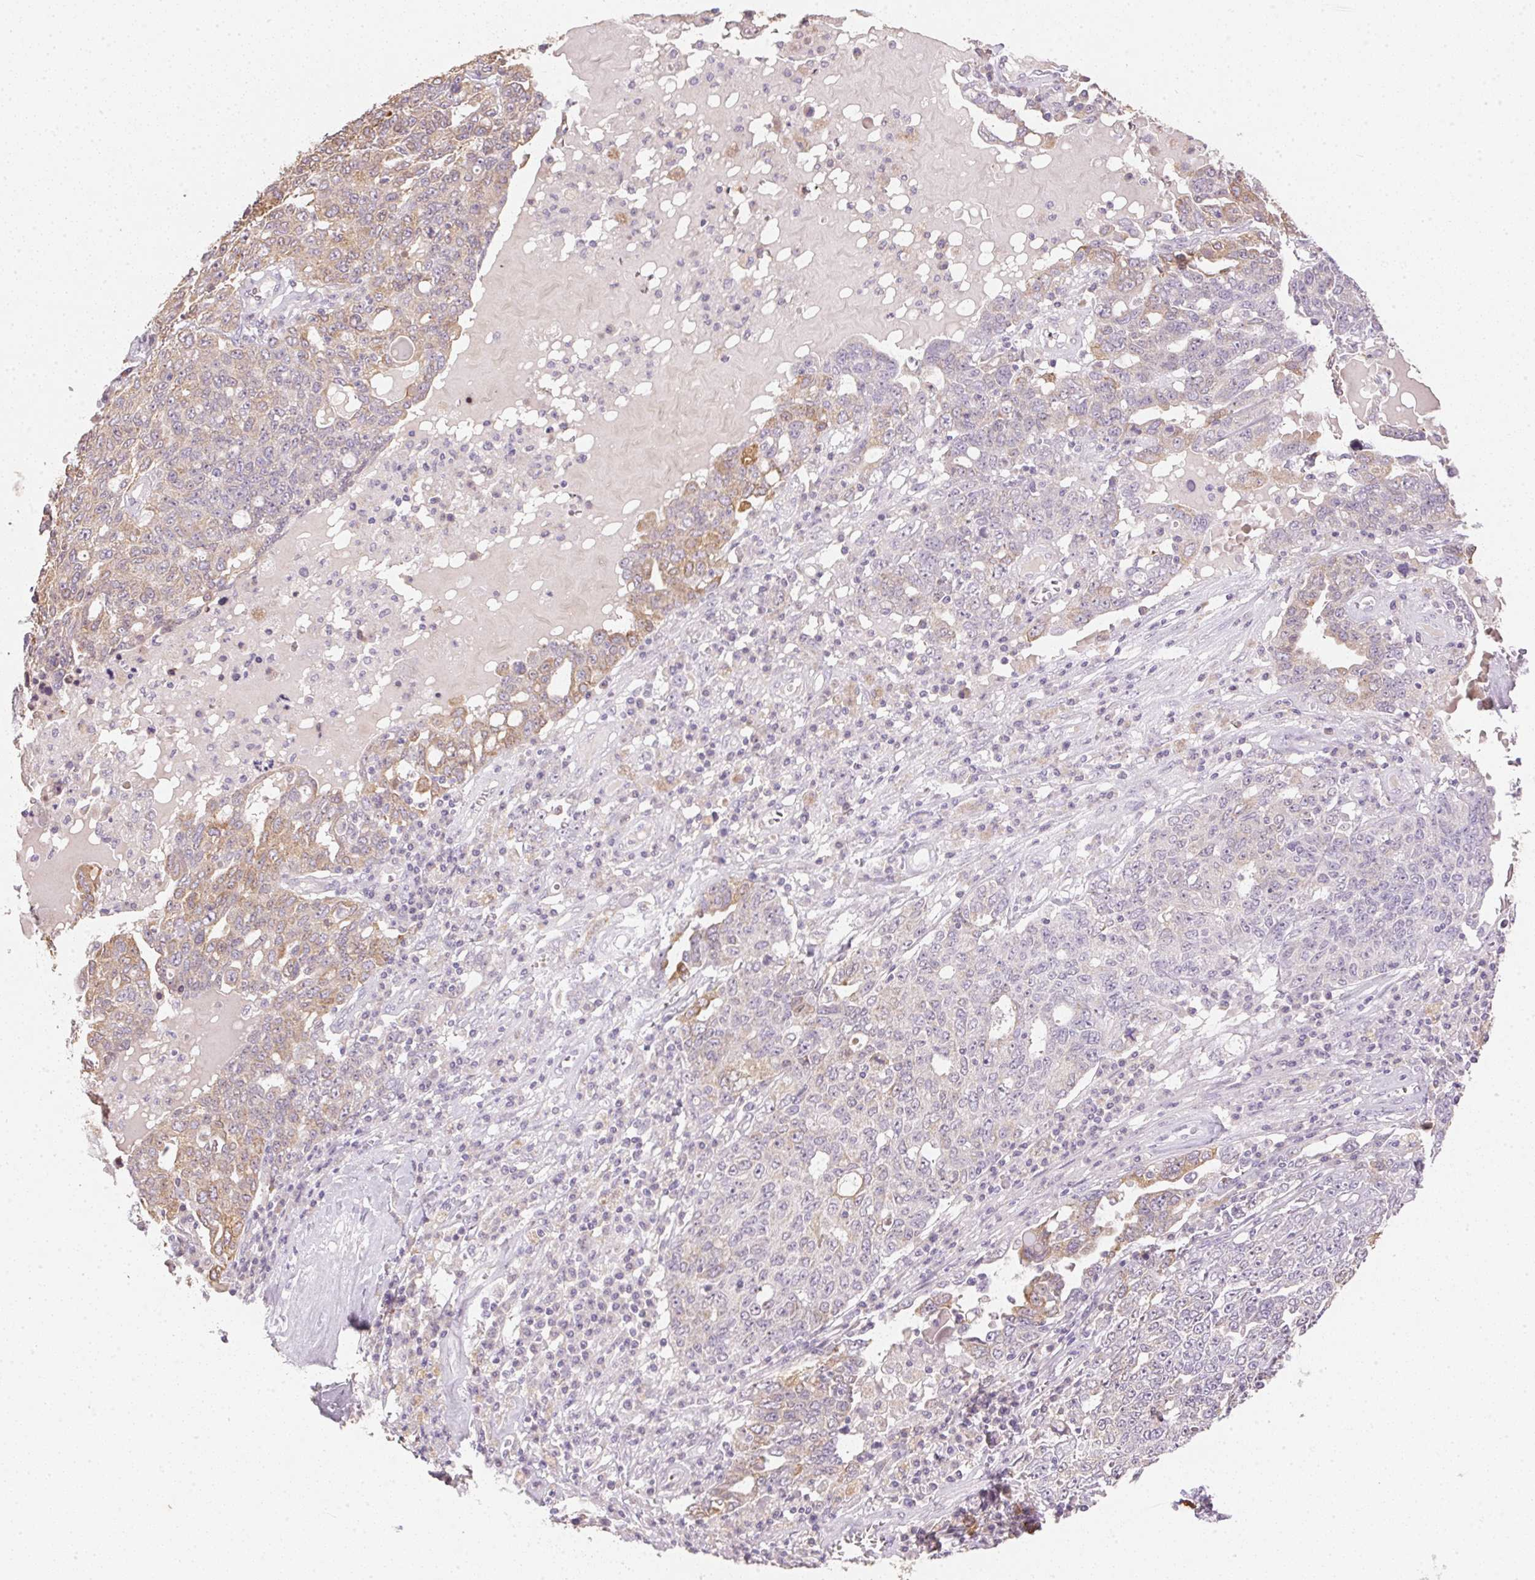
{"staining": {"intensity": "weak", "quantity": "25%-75%", "location": "cytoplasmic/membranous"}, "tissue": "ovarian cancer", "cell_type": "Tumor cells", "image_type": "cancer", "snomed": [{"axis": "morphology", "description": "Carcinoma, endometroid"}, {"axis": "topography", "description": "Ovary"}], "caption": "Ovarian cancer was stained to show a protein in brown. There is low levels of weak cytoplasmic/membranous expression in approximately 25%-75% of tumor cells.", "gene": "DHCR24", "patient": {"sex": "female", "age": 62}}